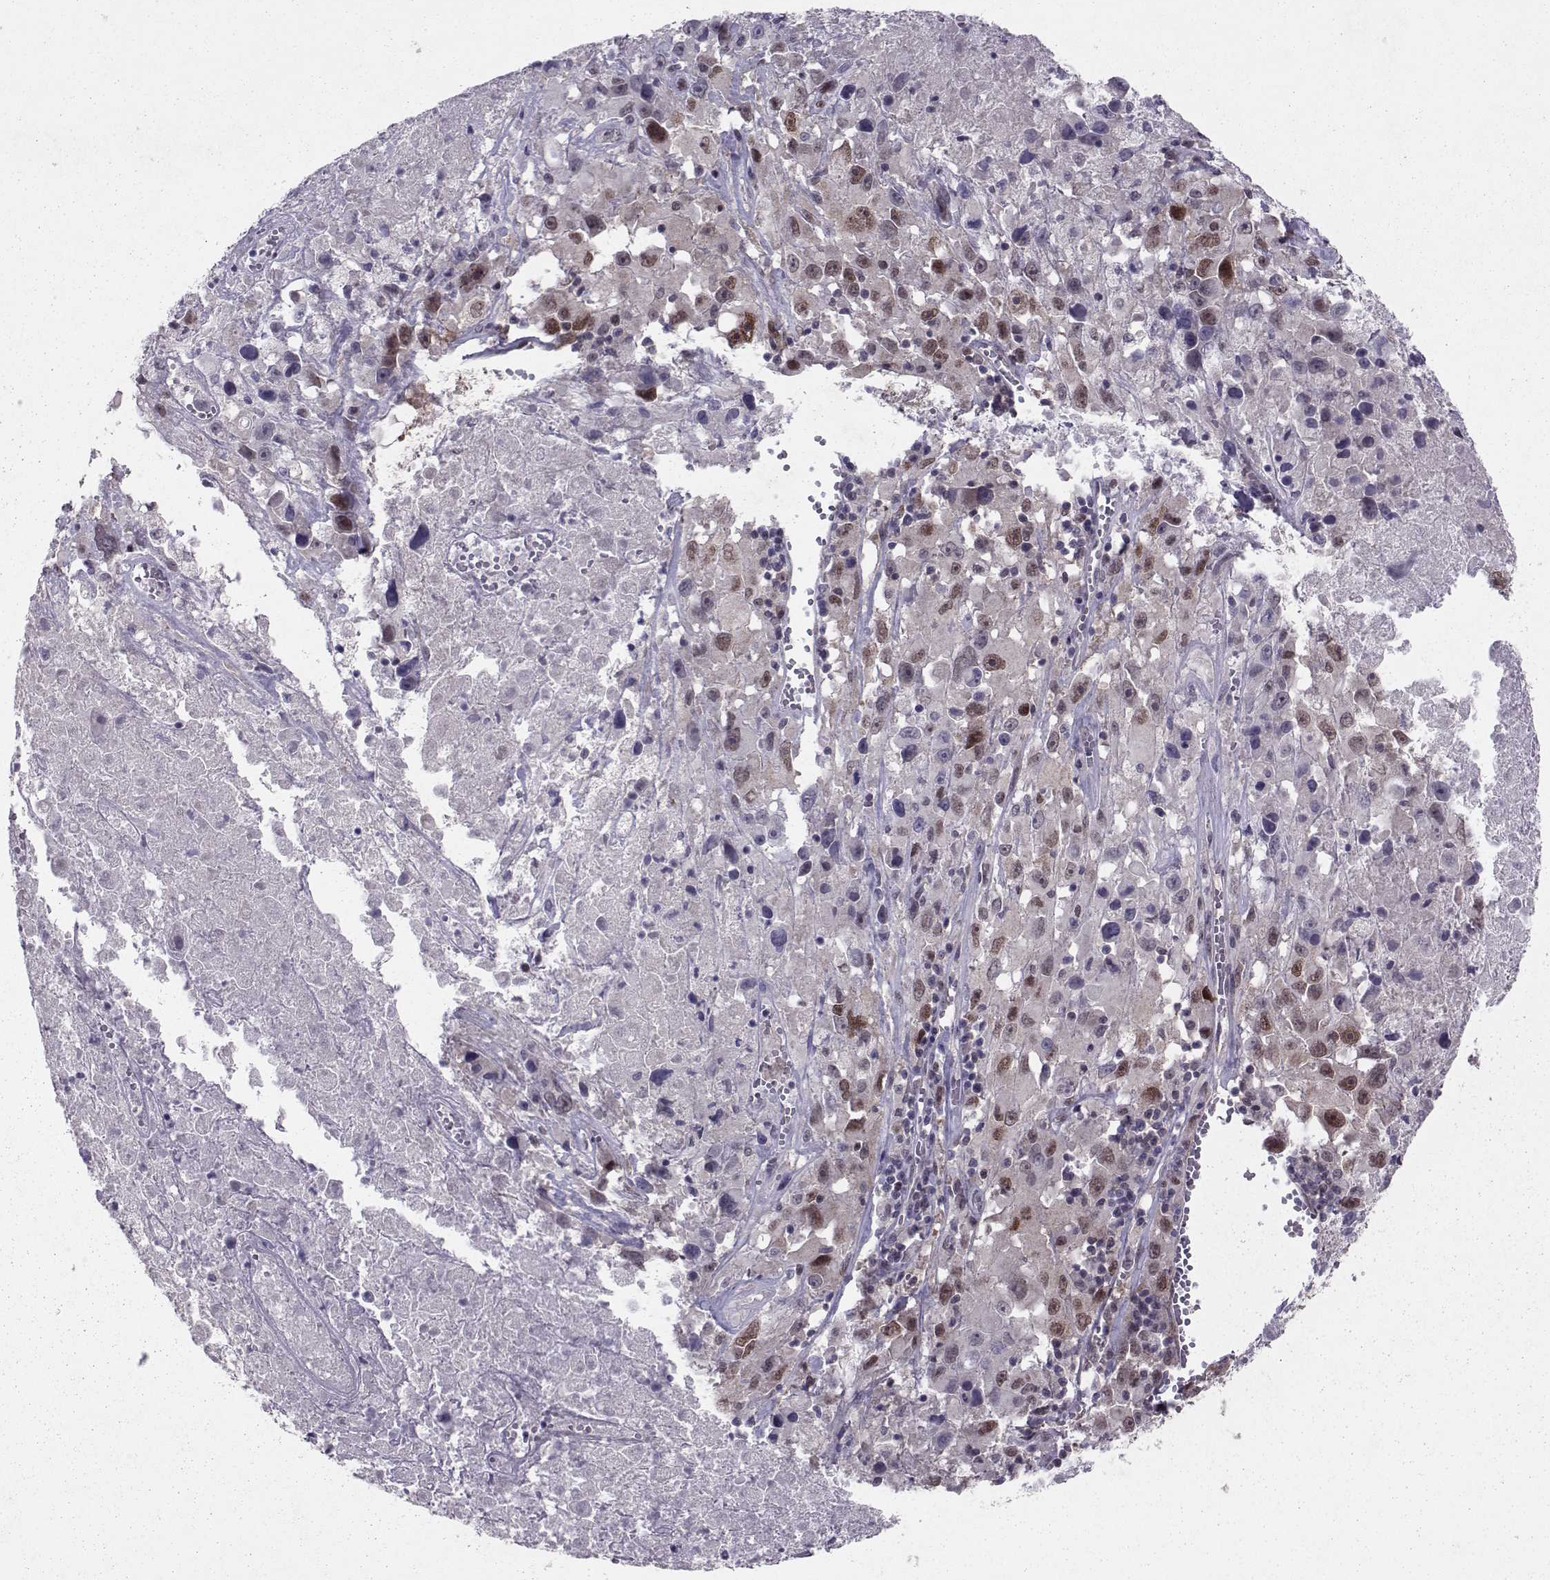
{"staining": {"intensity": "strong", "quantity": "<25%", "location": "nuclear"}, "tissue": "melanoma", "cell_type": "Tumor cells", "image_type": "cancer", "snomed": [{"axis": "morphology", "description": "Malignant melanoma, Metastatic site"}, {"axis": "topography", "description": "Lymph node"}], "caption": "DAB (3,3'-diaminobenzidine) immunohistochemical staining of human malignant melanoma (metastatic site) shows strong nuclear protein positivity in approximately <25% of tumor cells.", "gene": "CDK4", "patient": {"sex": "male", "age": 50}}